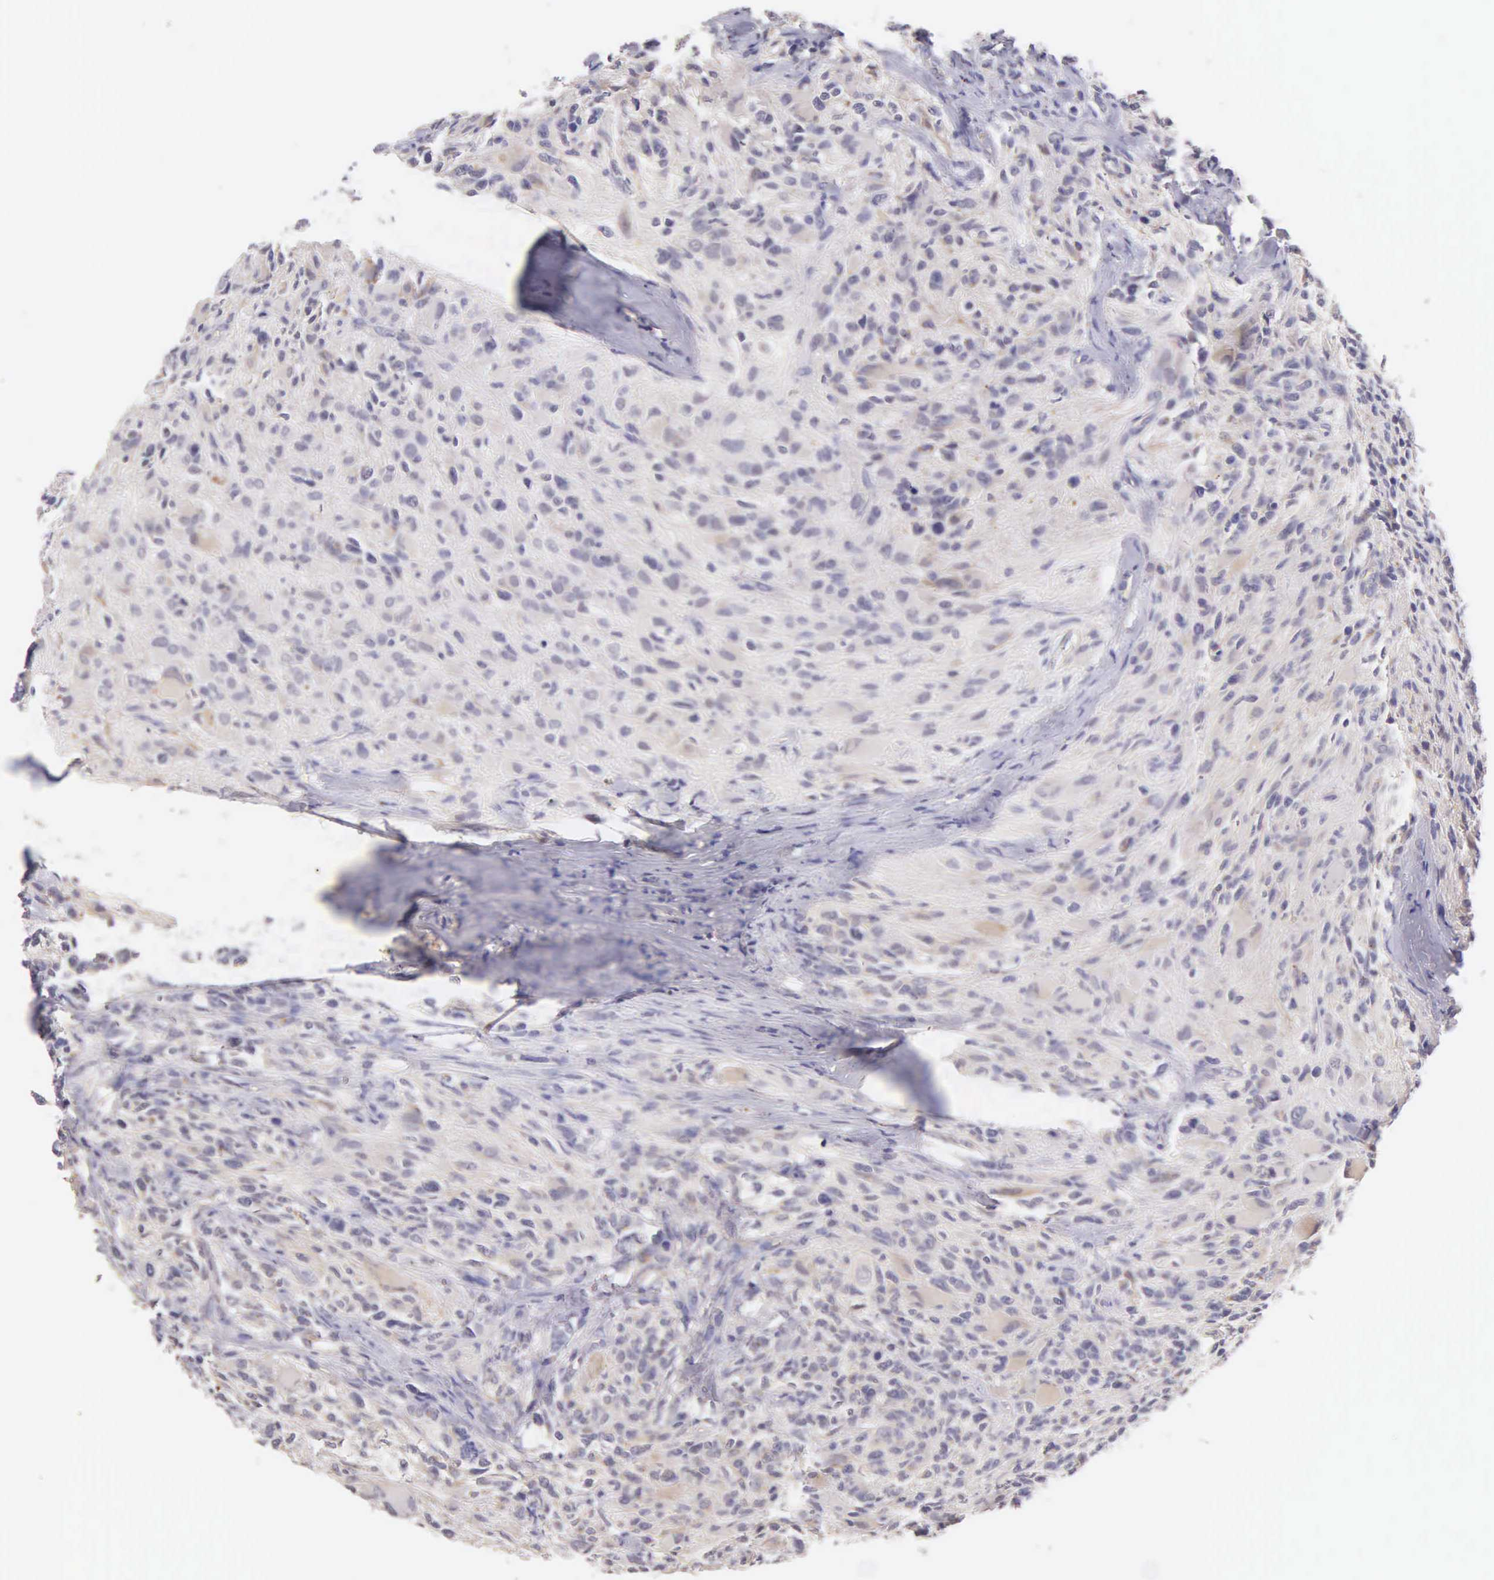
{"staining": {"intensity": "negative", "quantity": "none", "location": "none"}, "tissue": "glioma", "cell_type": "Tumor cells", "image_type": "cancer", "snomed": [{"axis": "morphology", "description": "Glioma, malignant, High grade"}, {"axis": "topography", "description": "Brain"}], "caption": "DAB immunohistochemical staining of high-grade glioma (malignant) reveals no significant positivity in tumor cells.", "gene": "ESR1", "patient": {"sex": "male", "age": 69}}